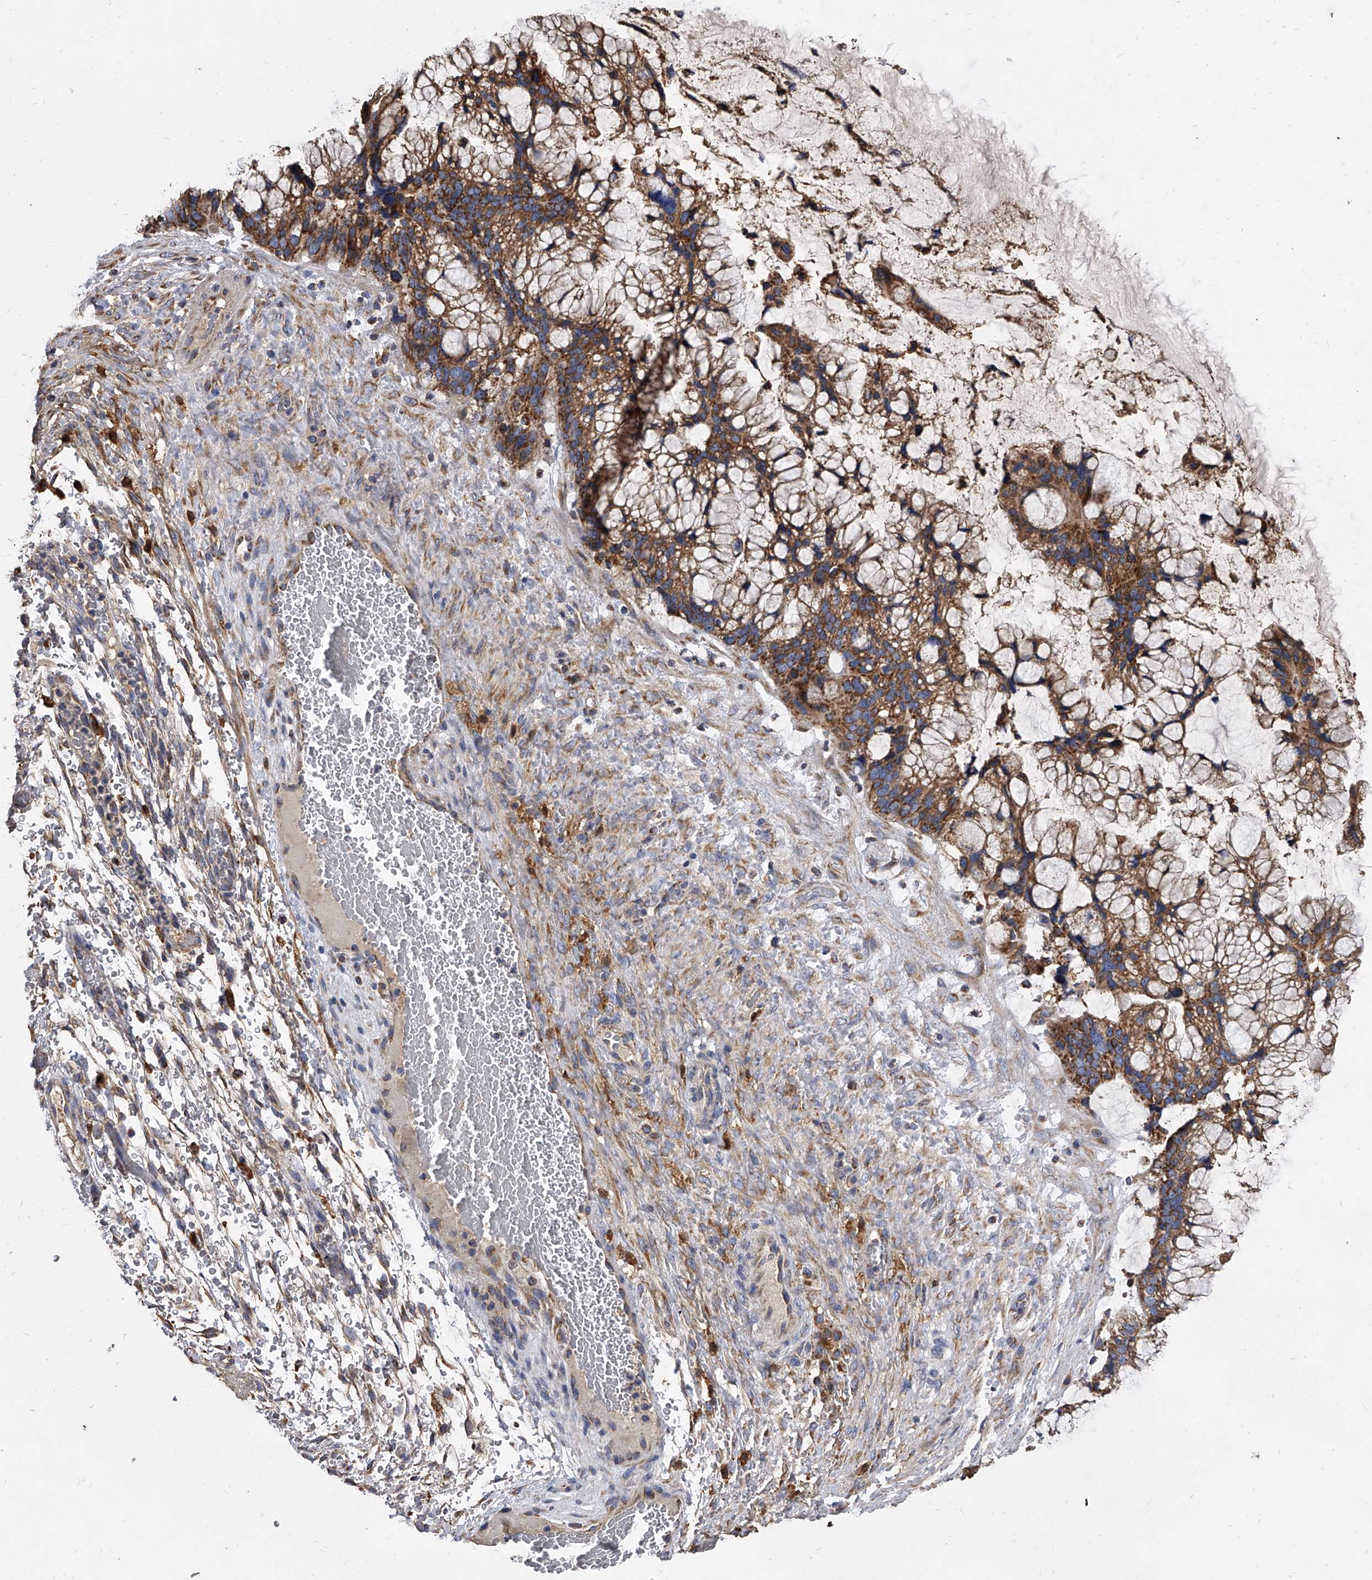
{"staining": {"intensity": "moderate", "quantity": ">75%", "location": "cytoplasmic/membranous"}, "tissue": "ovarian cancer", "cell_type": "Tumor cells", "image_type": "cancer", "snomed": [{"axis": "morphology", "description": "Cystadenocarcinoma, mucinous, NOS"}, {"axis": "topography", "description": "Ovary"}], "caption": "Immunohistochemistry of mucinous cystadenocarcinoma (ovarian) displays medium levels of moderate cytoplasmic/membranous expression in approximately >75% of tumor cells. (Brightfield microscopy of DAB IHC at high magnification).", "gene": "MRPL28", "patient": {"sex": "female", "age": 37}}